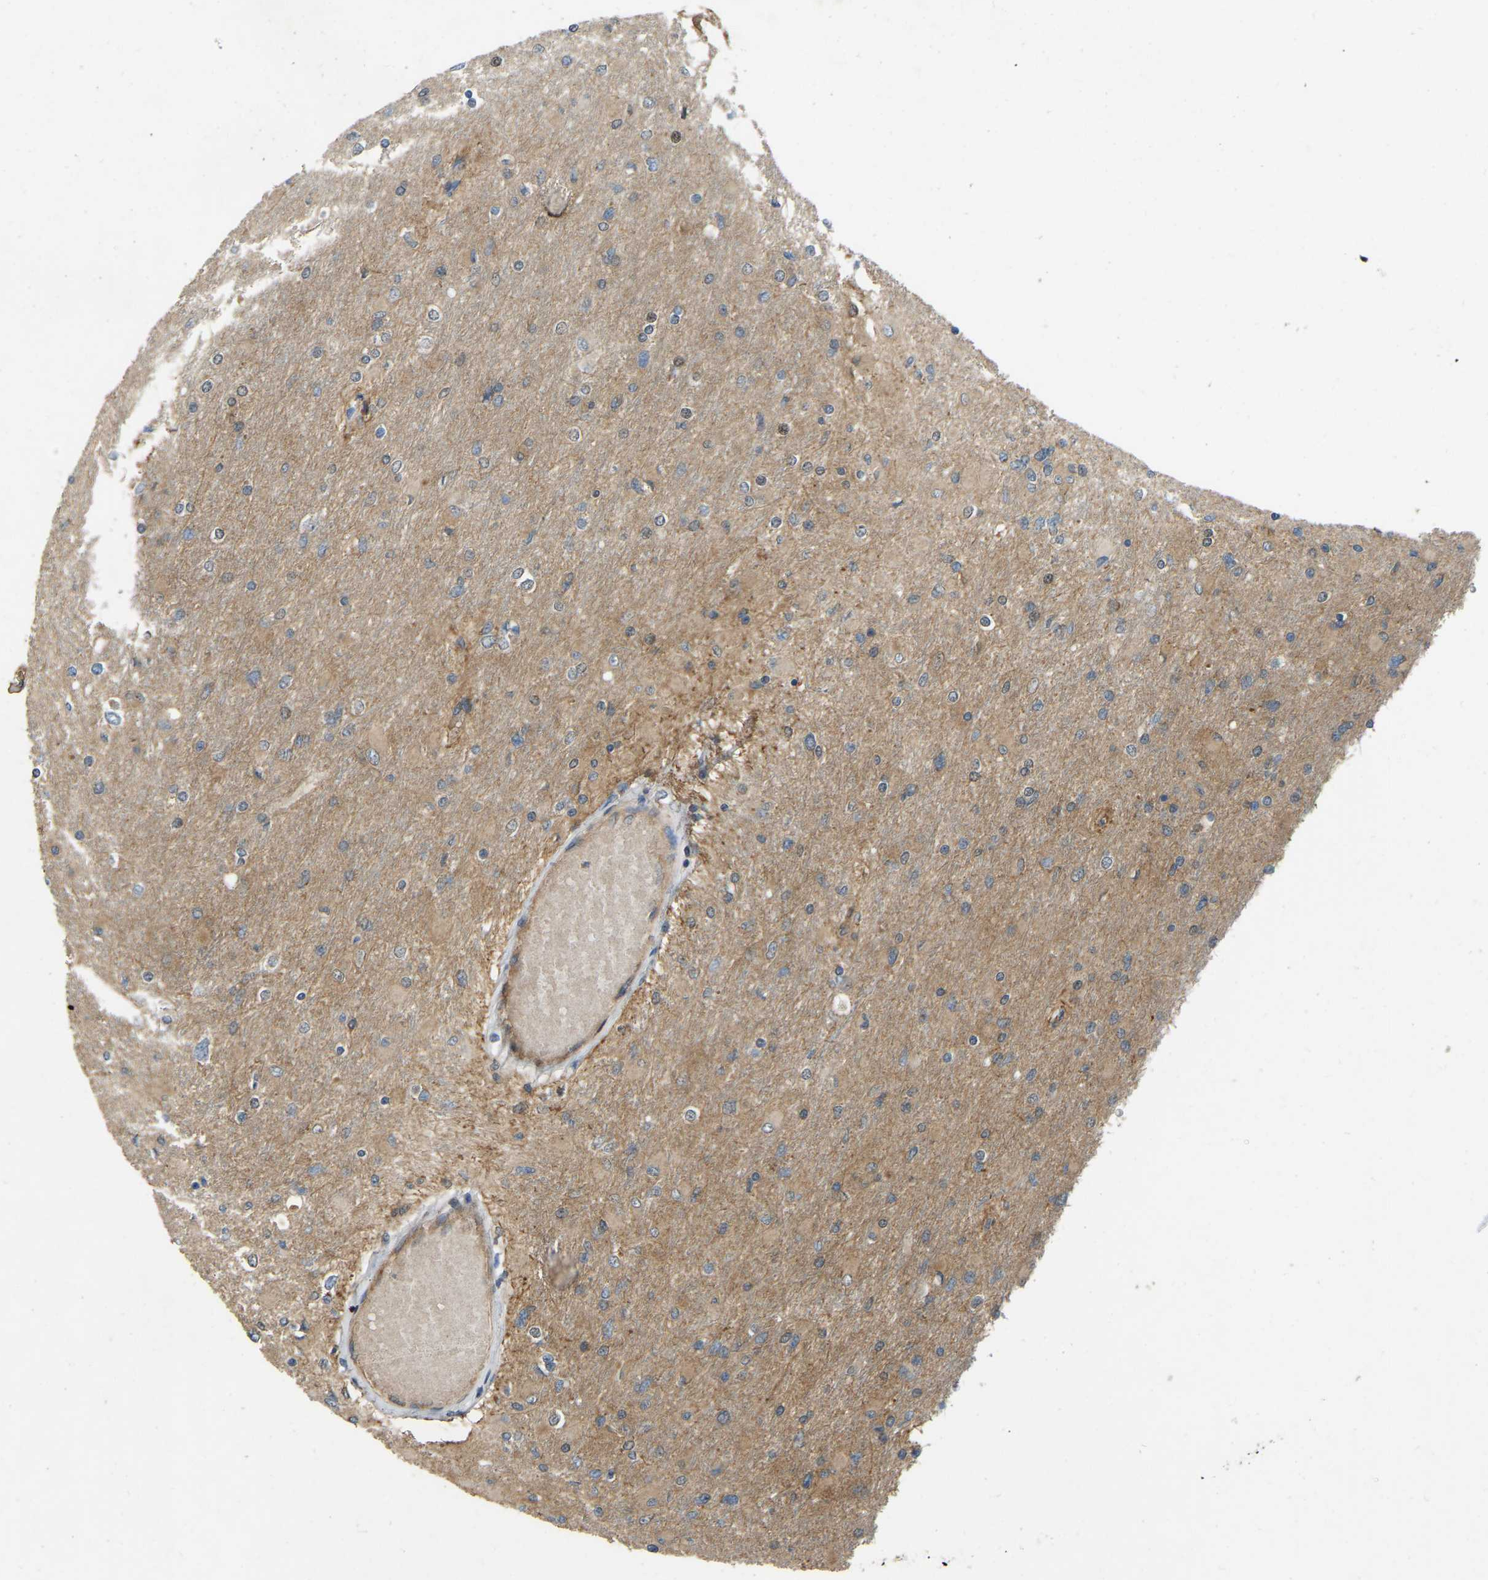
{"staining": {"intensity": "moderate", "quantity": "<25%", "location": "cytoplasmic/membranous"}, "tissue": "glioma", "cell_type": "Tumor cells", "image_type": "cancer", "snomed": [{"axis": "morphology", "description": "Glioma, malignant, High grade"}, {"axis": "topography", "description": "Cerebral cortex"}], "caption": "Immunohistochemistry (IHC) photomicrograph of neoplastic tissue: human high-grade glioma (malignant) stained using immunohistochemistry displays low levels of moderate protein expression localized specifically in the cytoplasmic/membranous of tumor cells, appearing as a cytoplasmic/membranous brown color.", "gene": "C21orf91", "patient": {"sex": "female", "age": 36}}